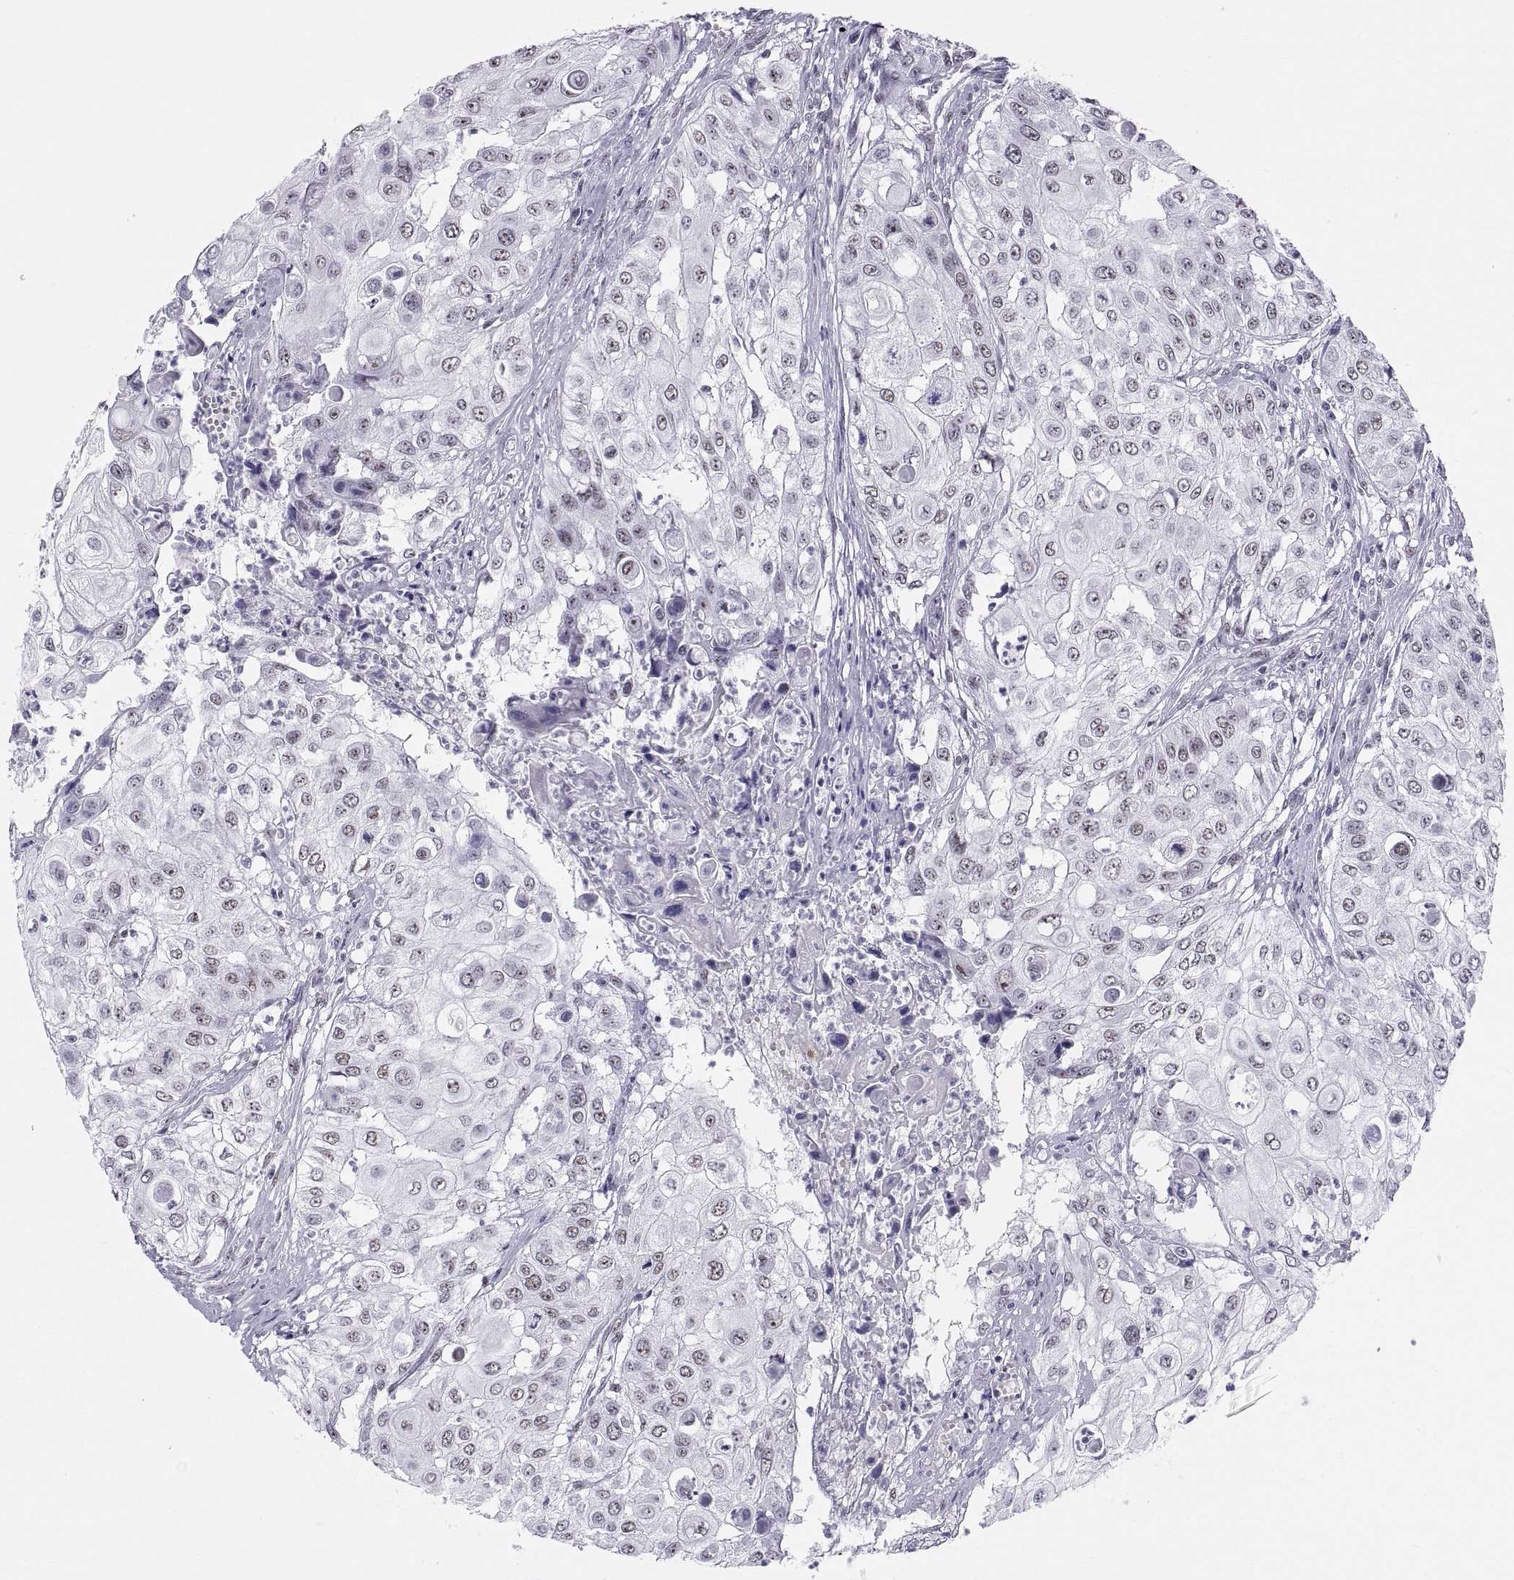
{"staining": {"intensity": "negative", "quantity": "none", "location": "none"}, "tissue": "urothelial cancer", "cell_type": "Tumor cells", "image_type": "cancer", "snomed": [{"axis": "morphology", "description": "Urothelial carcinoma, High grade"}, {"axis": "topography", "description": "Urinary bladder"}], "caption": "High power microscopy micrograph of an IHC histopathology image of high-grade urothelial carcinoma, revealing no significant staining in tumor cells.", "gene": "NEUROD6", "patient": {"sex": "female", "age": 79}}